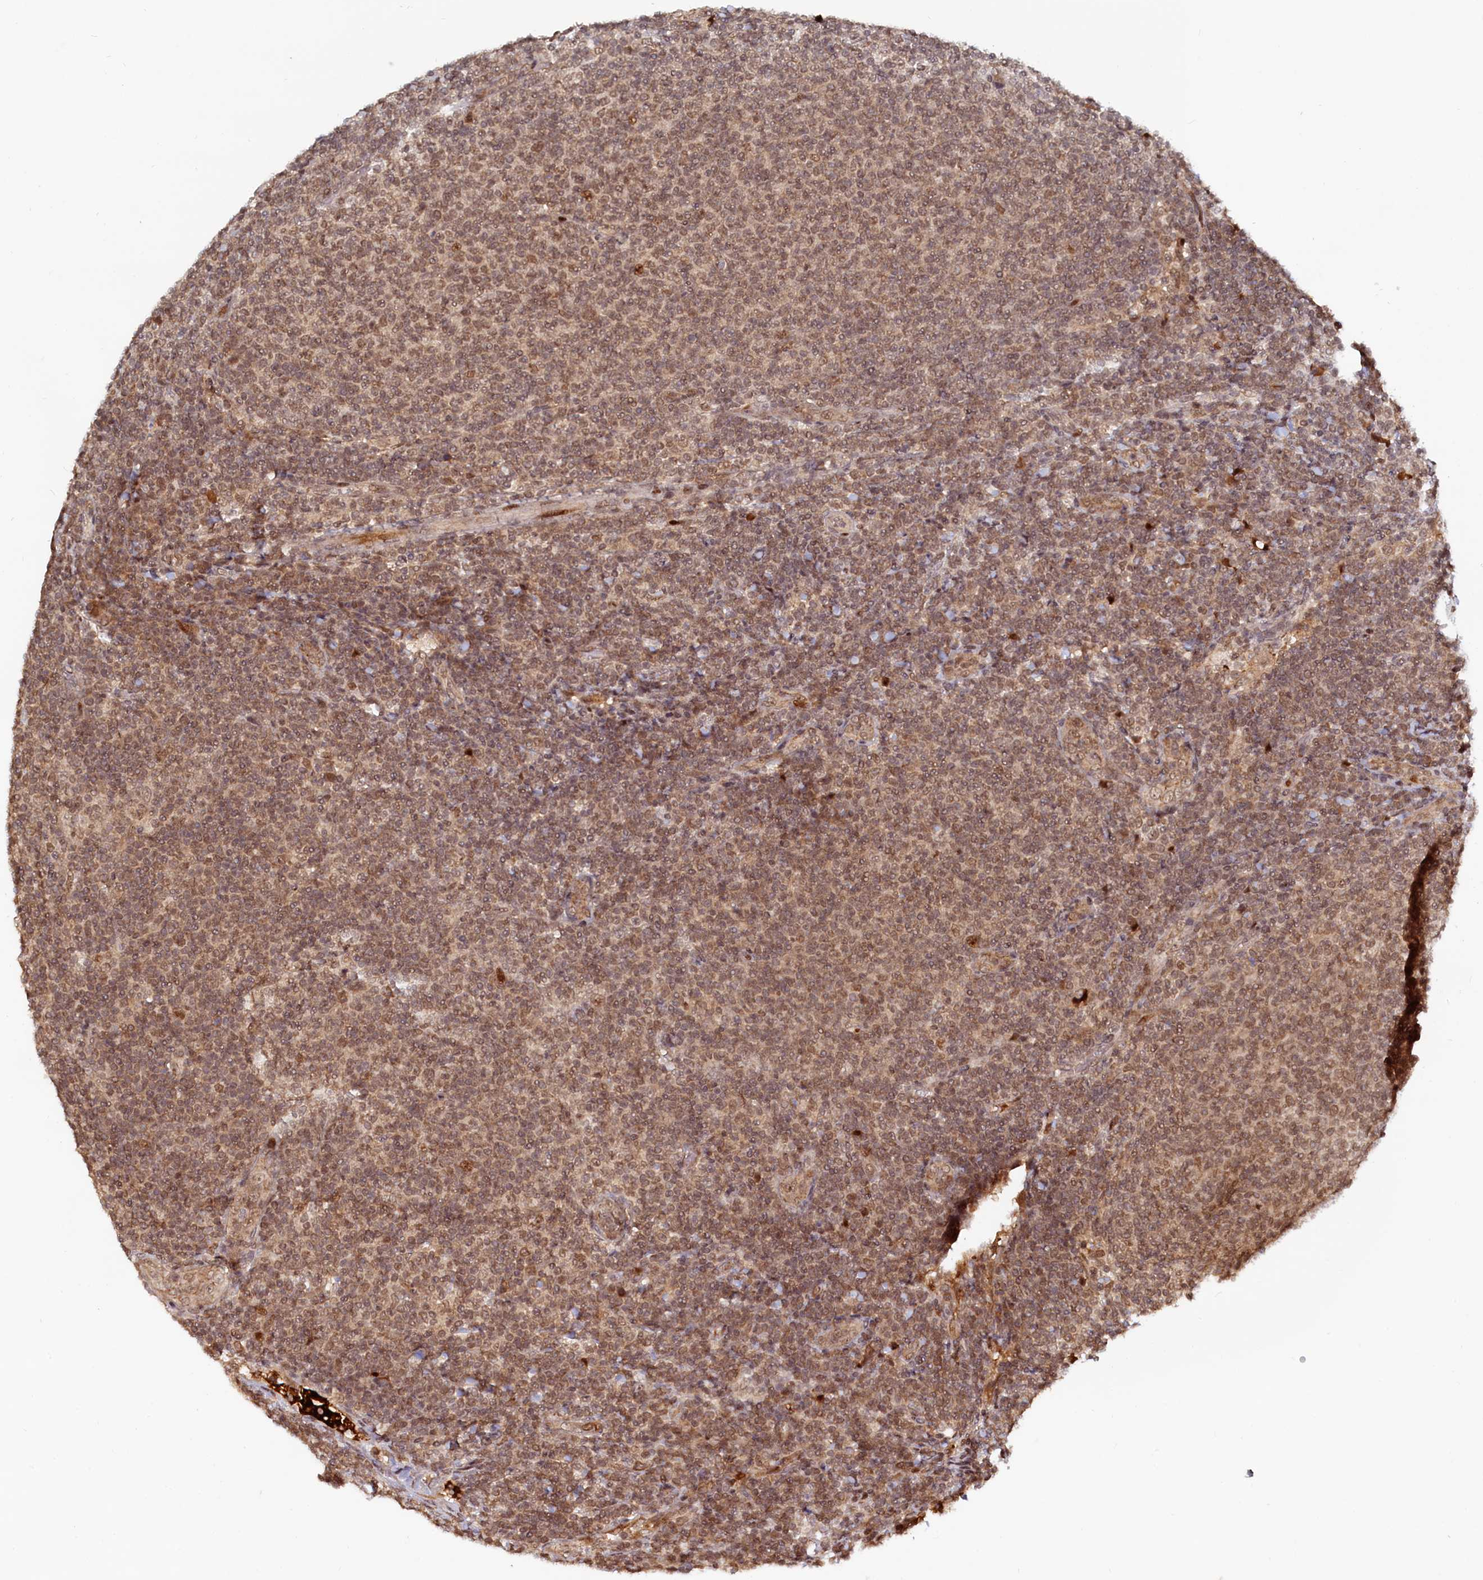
{"staining": {"intensity": "moderate", "quantity": ">75%", "location": "nuclear"}, "tissue": "lymphoma", "cell_type": "Tumor cells", "image_type": "cancer", "snomed": [{"axis": "morphology", "description": "Malignant lymphoma, non-Hodgkin's type, Low grade"}, {"axis": "topography", "description": "Lymph node"}], "caption": "Moderate nuclear positivity for a protein is identified in about >75% of tumor cells of lymphoma using IHC.", "gene": "TRAPPC4", "patient": {"sex": "male", "age": 66}}